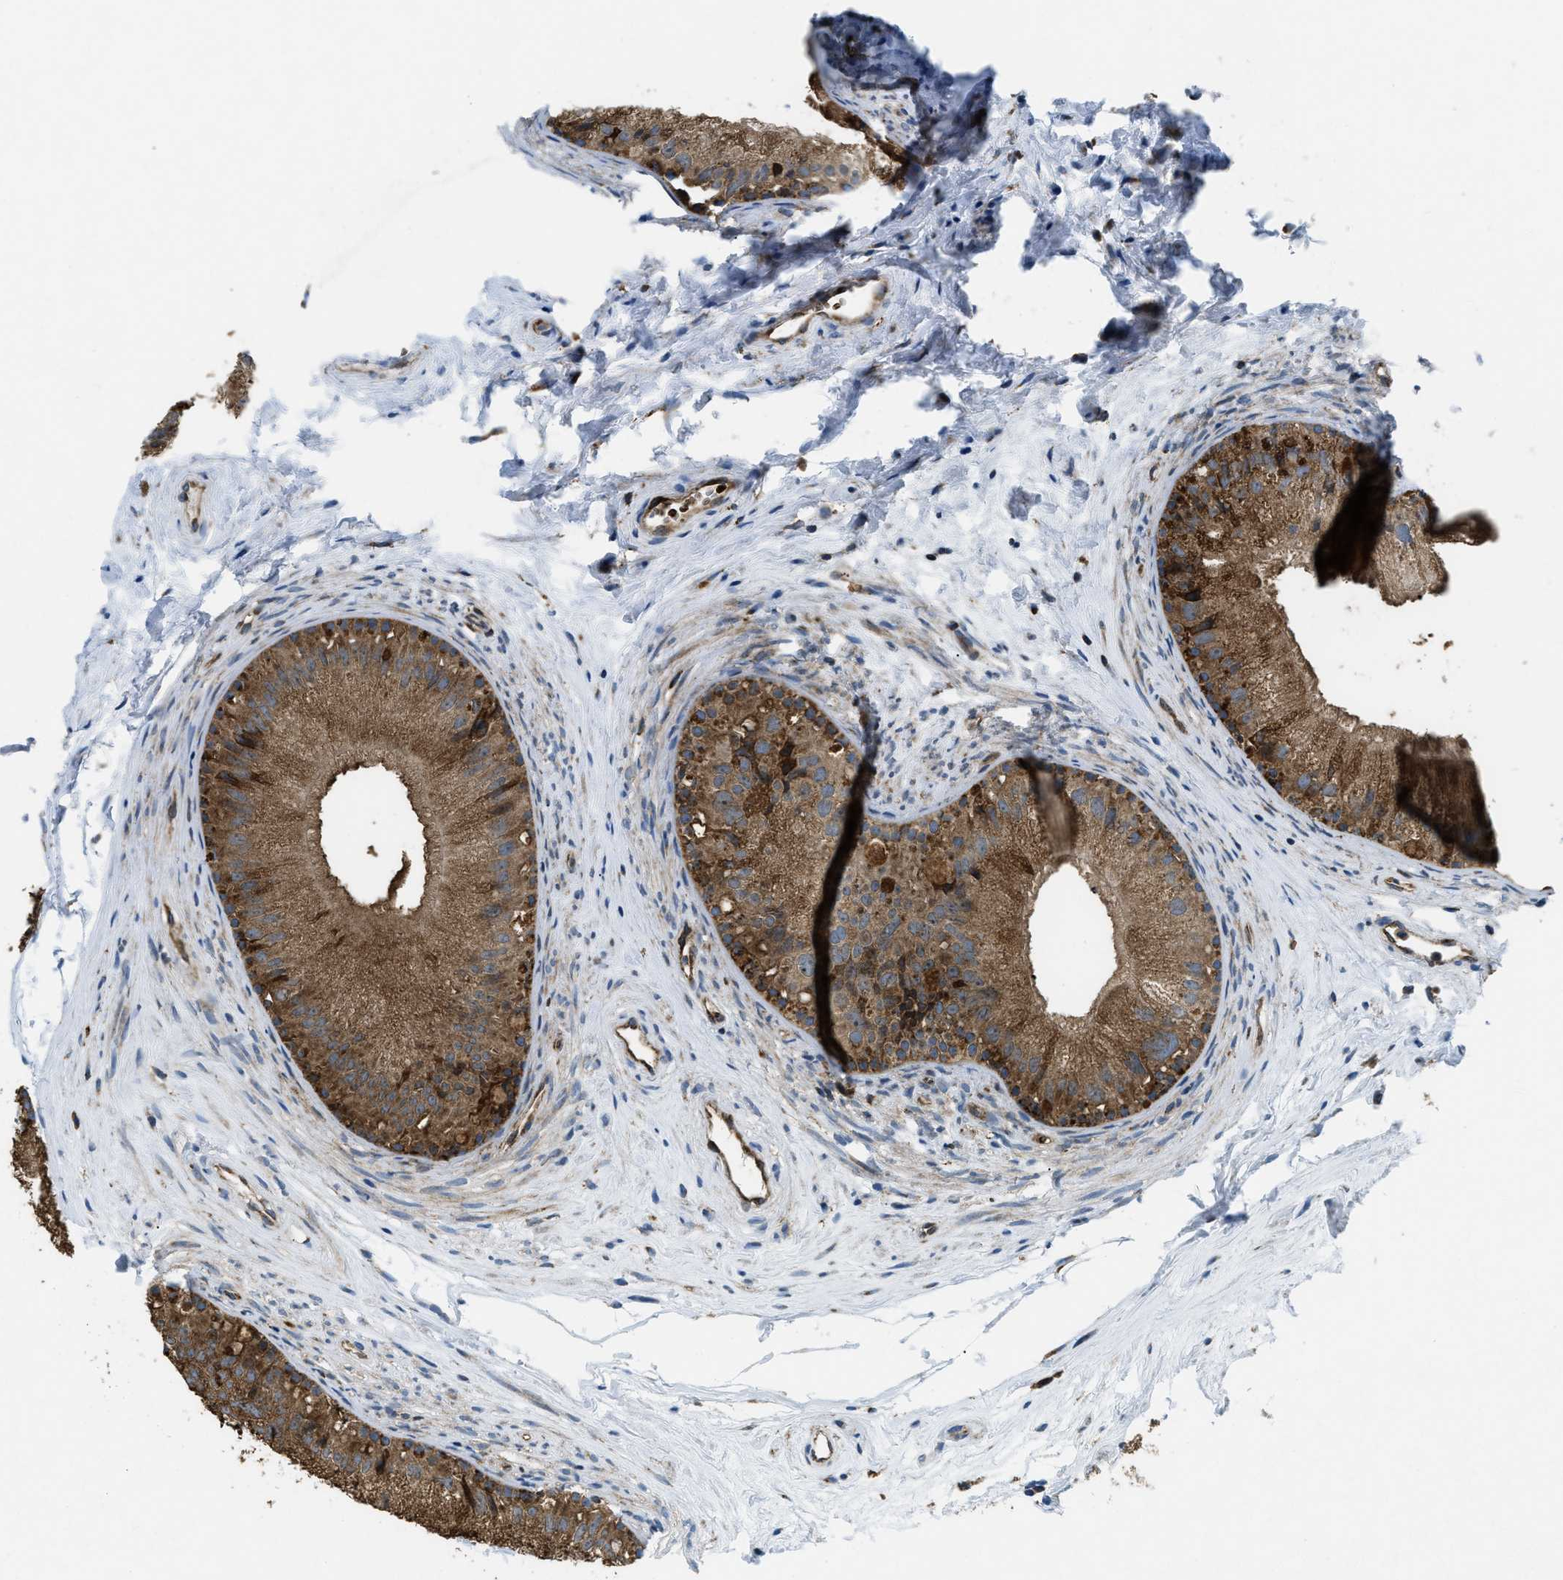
{"staining": {"intensity": "moderate", "quantity": ">75%", "location": "cytoplasmic/membranous"}, "tissue": "epididymis", "cell_type": "Glandular cells", "image_type": "normal", "snomed": [{"axis": "morphology", "description": "Normal tissue, NOS"}, {"axis": "topography", "description": "Epididymis"}], "caption": "Immunohistochemistry (DAB) staining of benign epididymis exhibits moderate cytoplasmic/membranous protein expression in about >75% of glandular cells. (brown staining indicates protein expression, while blue staining denotes nuclei).", "gene": "CSPG4", "patient": {"sex": "male", "age": 56}}